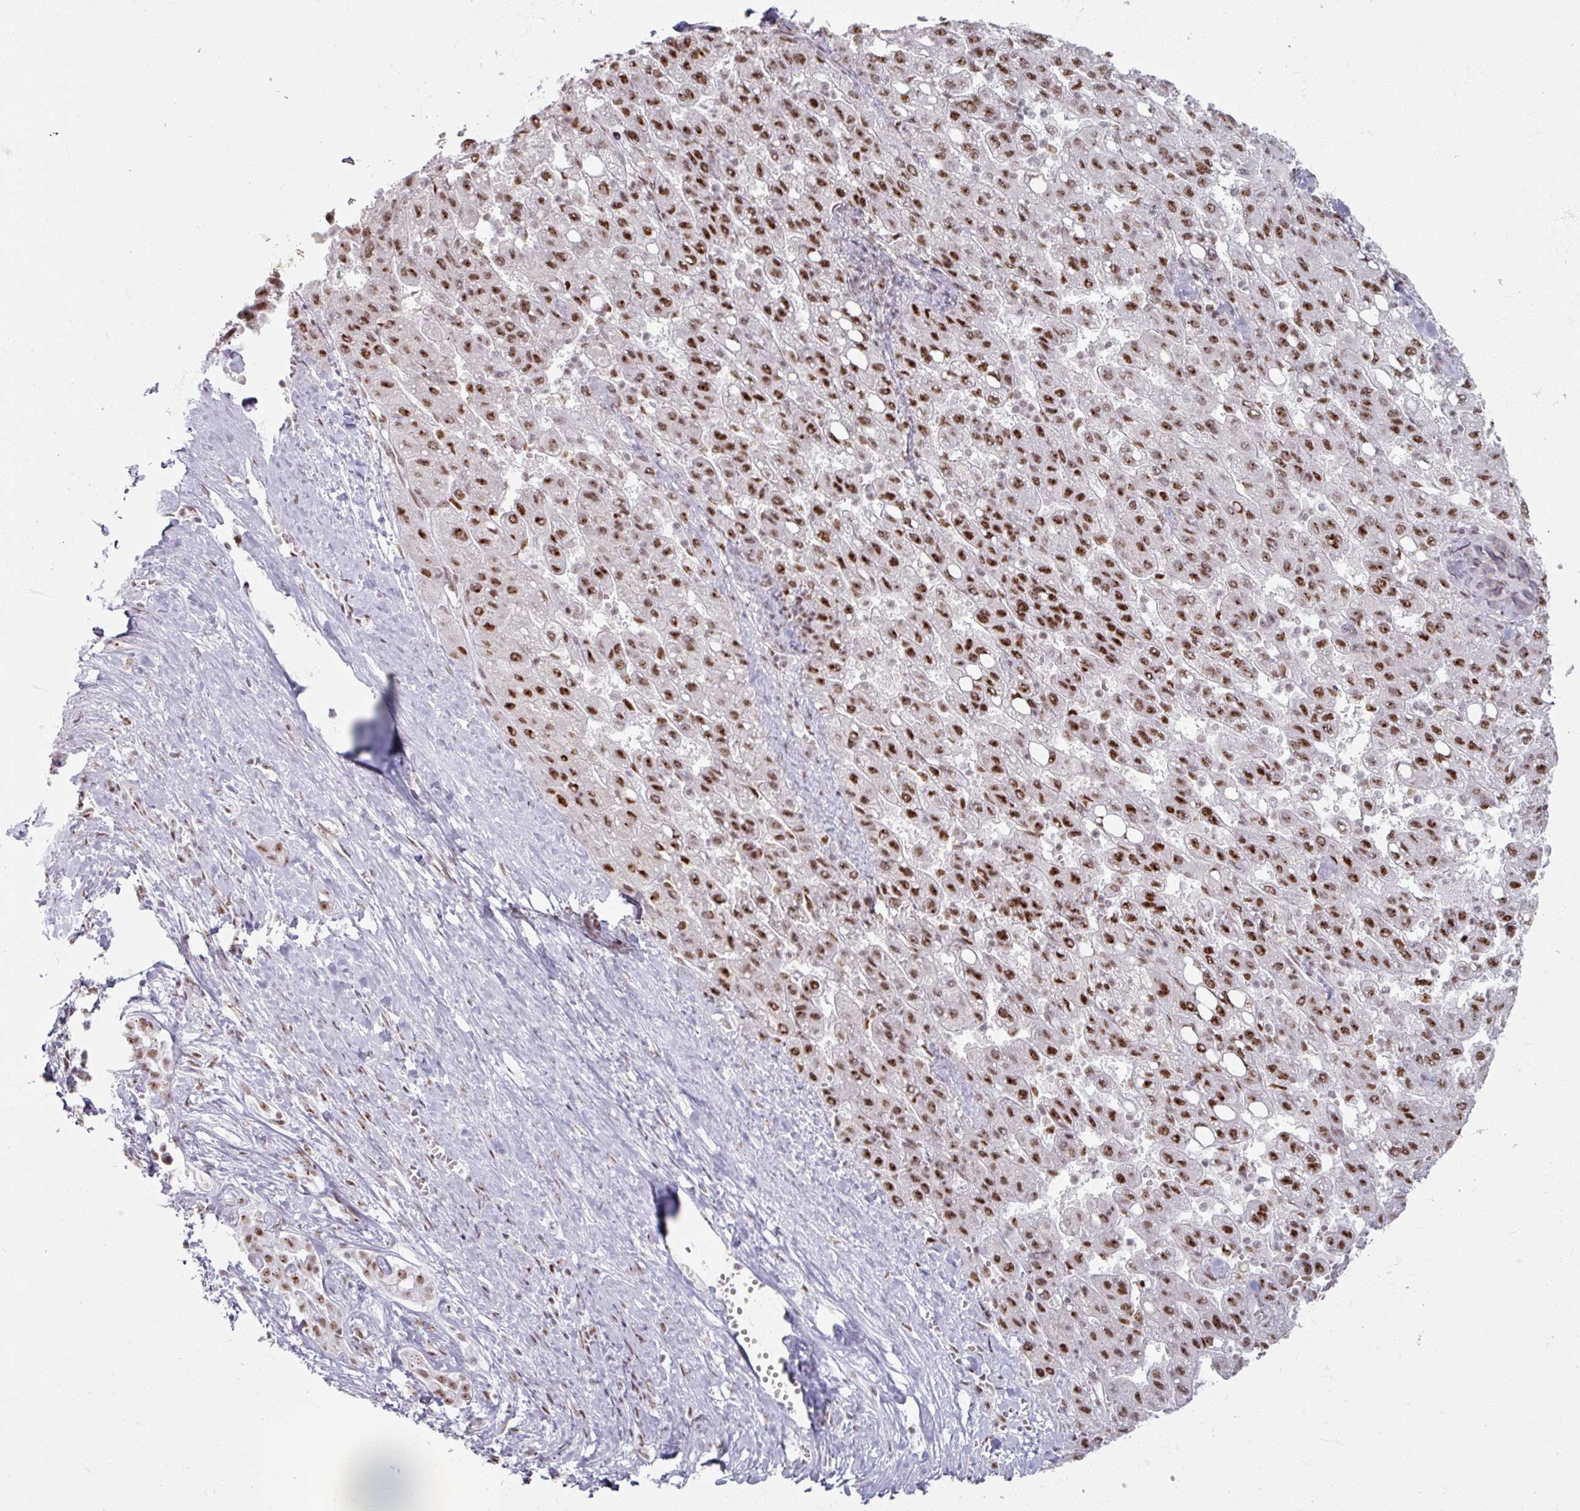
{"staining": {"intensity": "strong", "quantity": ">75%", "location": "nuclear"}, "tissue": "liver cancer", "cell_type": "Tumor cells", "image_type": "cancer", "snomed": [{"axis": "morphology", "description": "Carcinoma, Hepatocellular, NOS"}, {"axis": "topography", "description": "Liver"}], "caption": "A brown stain highlights strong nuclear staining of a protein in hepatocellular carcinoma (liver) tumor cells. The staining is performed using DAB (3,3'-diaminobenzidine) brown chromogen to label protein expression. The nuclei are counter-stained blue using hematoxylin.", "gene": "ADAR", "patient": {"sex": "female", "age": 82}}